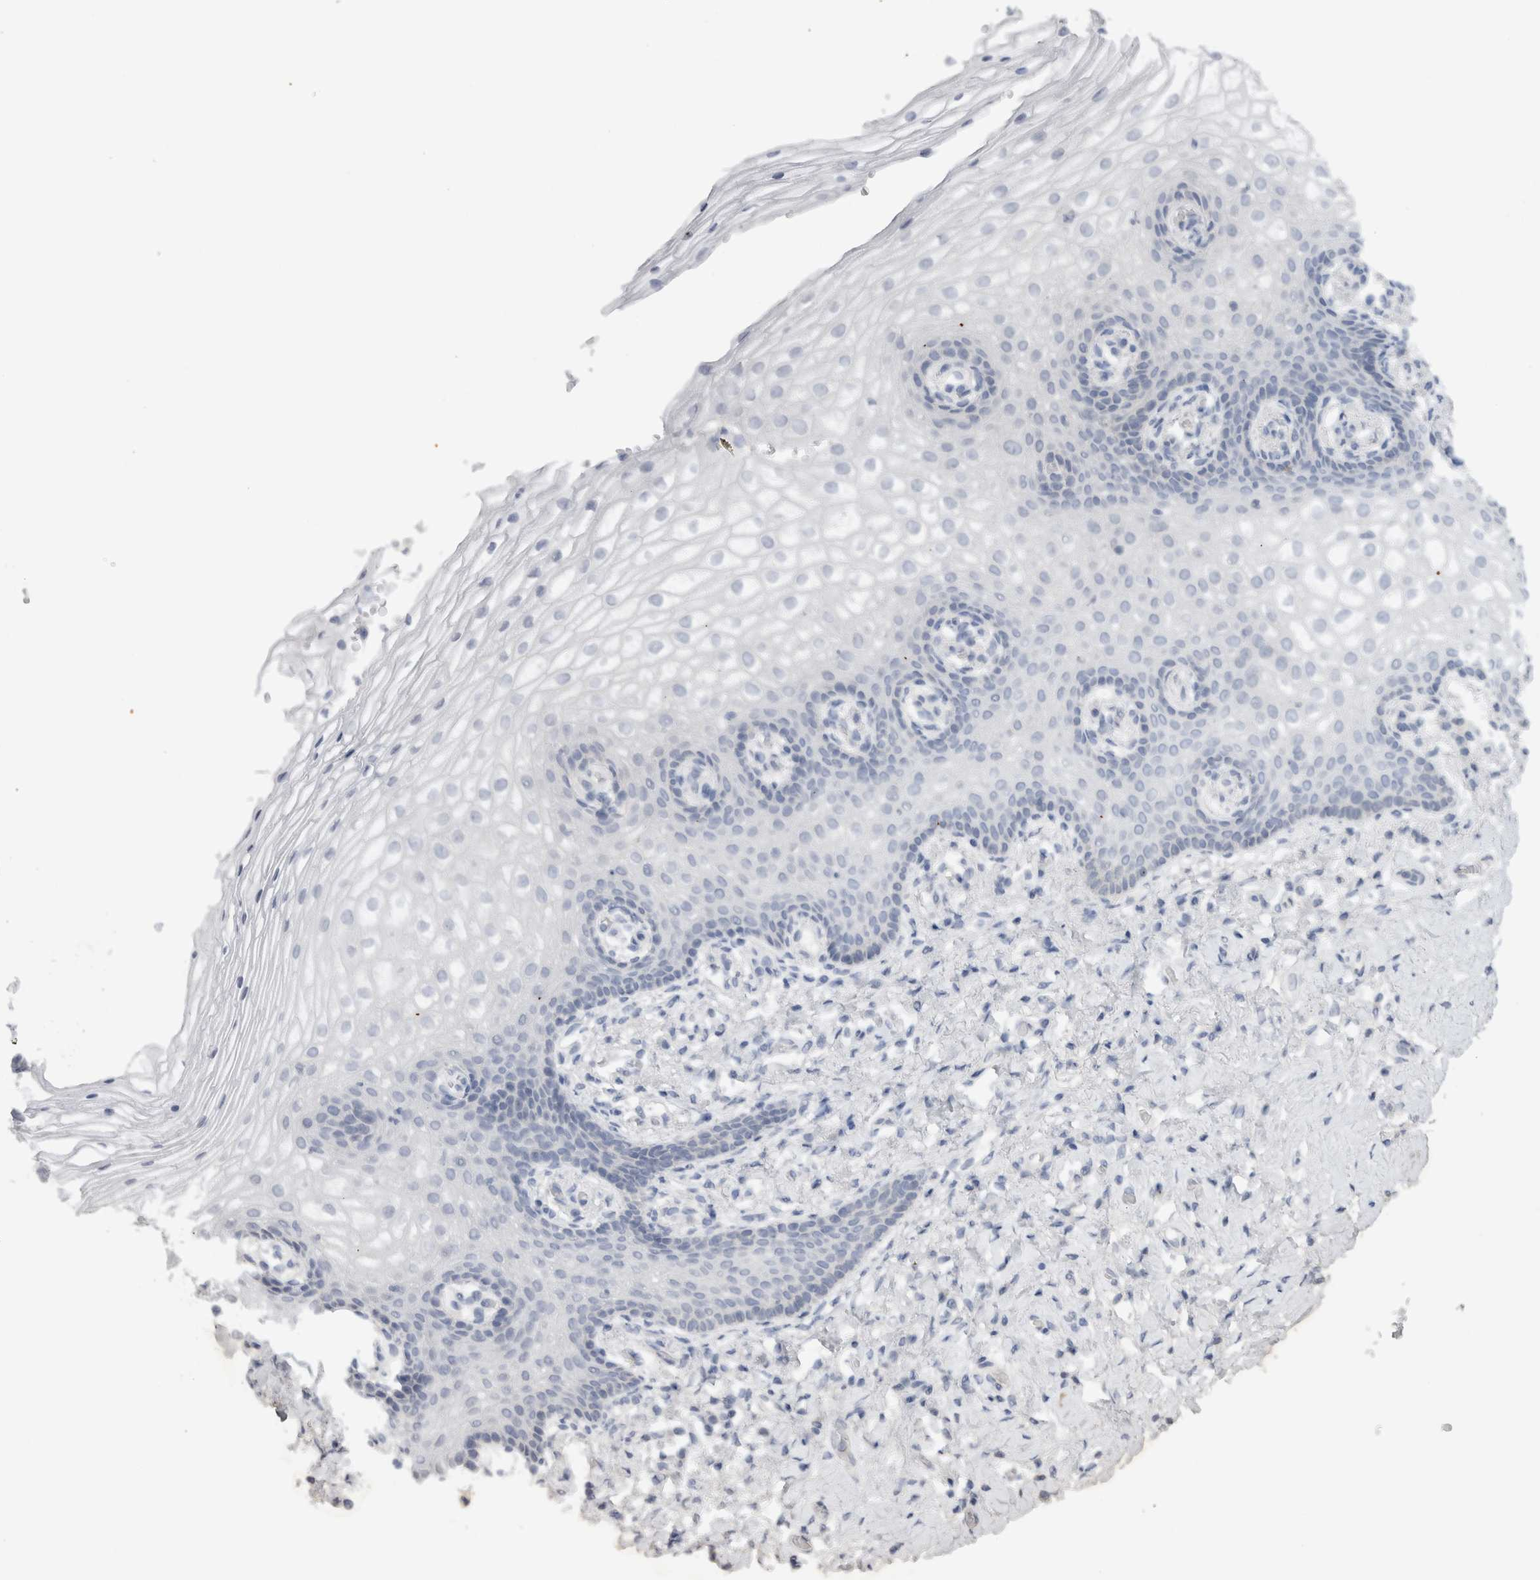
{"staining": {"intensity": "negative", "quantity": "none", "location": "none"}, "tissue": "vagina", "cell_type": "Squamous epithelial cells", "image_type": "normal", "snomed": [{"axis": "morphology", "description": "Normal tissue, NOS"}, {"axis": "topography", "description": "Vagina"}], "caption": "Immunohistochemistry of normal human vagina demonstrates no staining in squamous epithelial cells.", "gene": "C9orf50", "patient": {"sex": "female", "age": 60}}